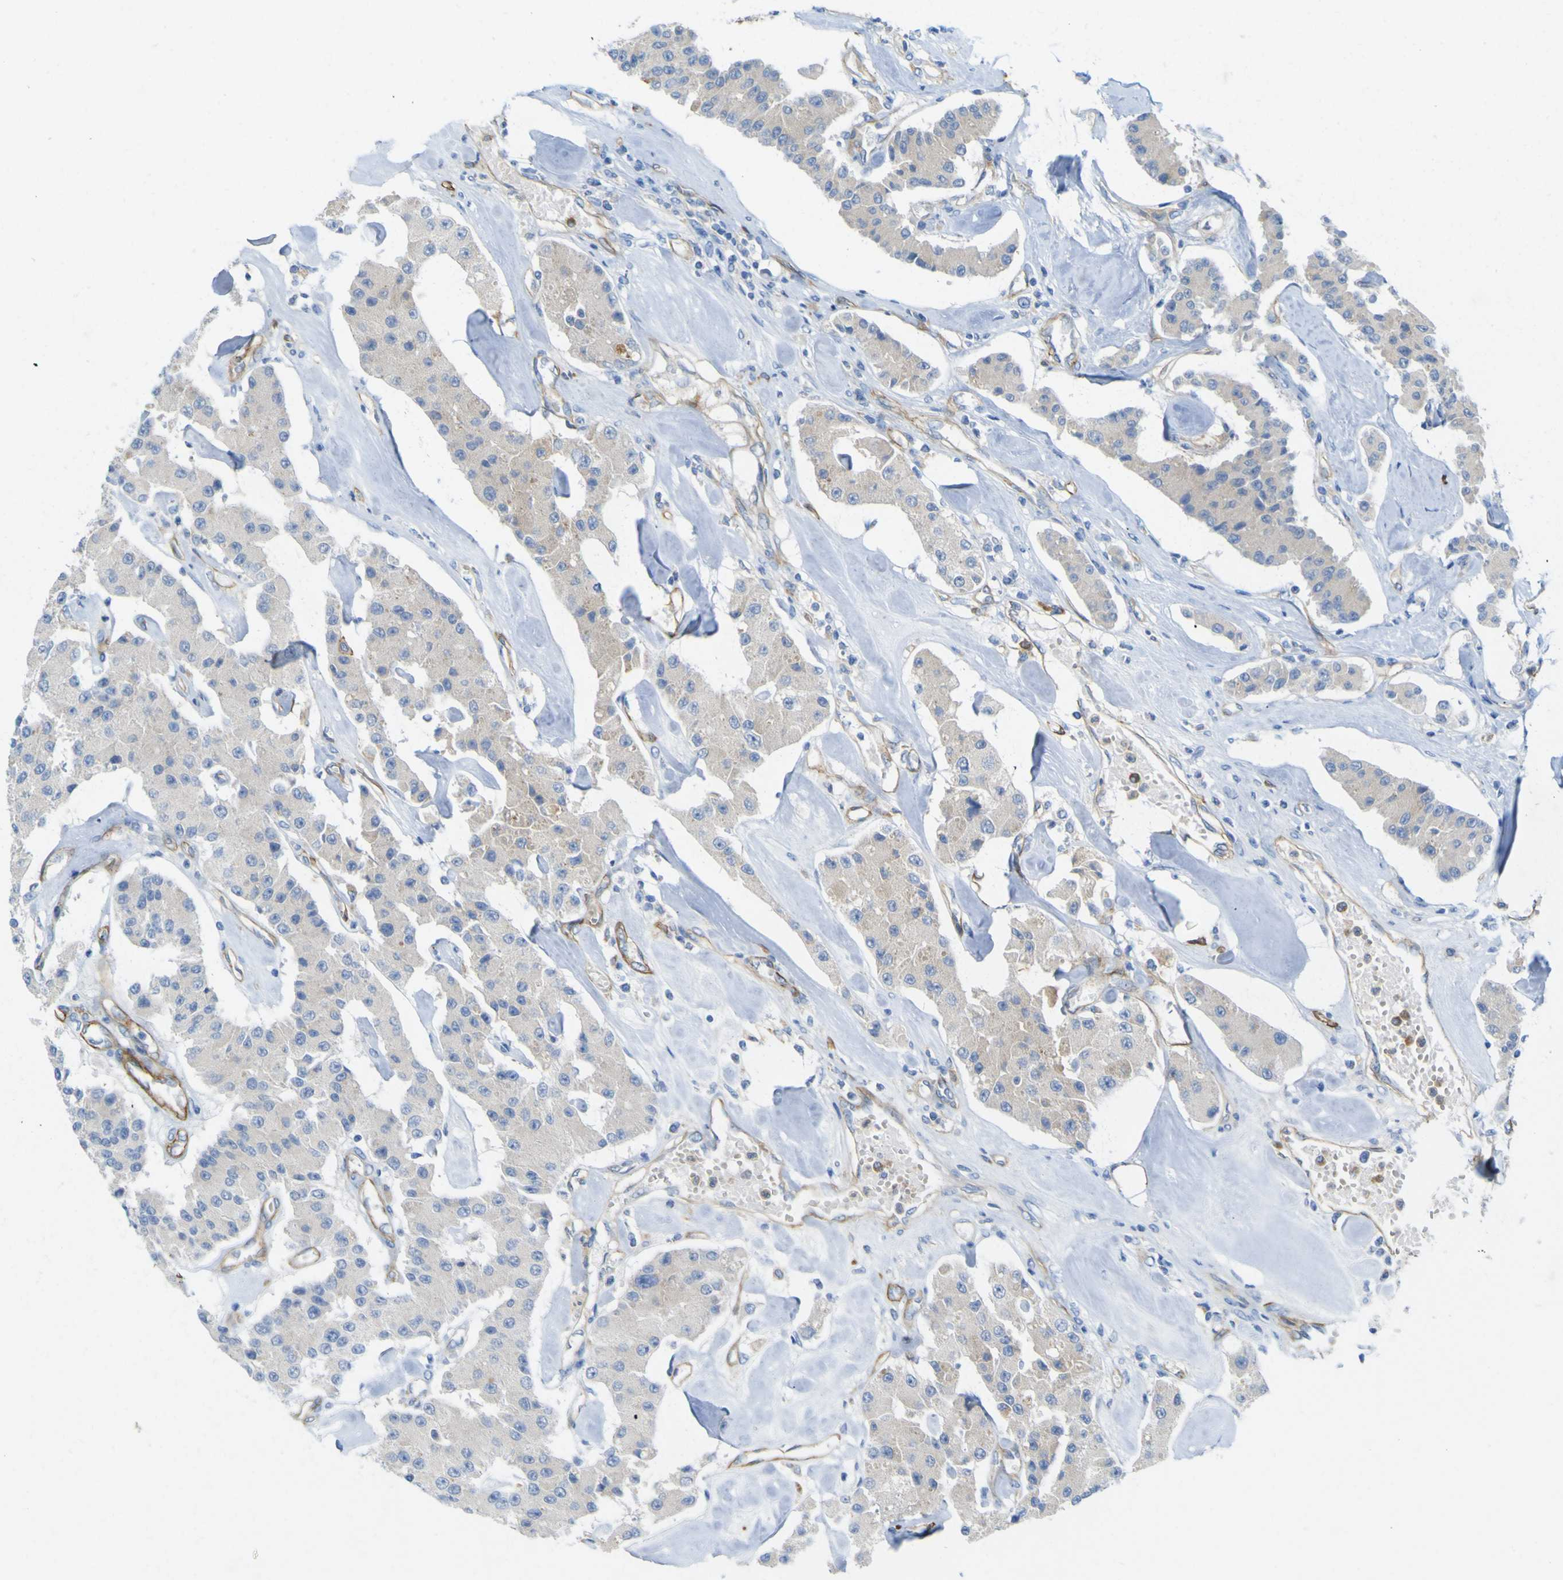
{"staining": {"intensity": "negative", "quantity": "none", "location": "none"}, "tissue": "carcinoid", "cell_type": "Tumor cells", "image_type": "cancer", "snomed": [{"axis": "morphology", "description": "Carcinoid, malignant, NOS"}, {"axis": "topography", "description": "Pancreas"}], "caption": "Carcinoid was stained to show a protein in brown. There is no significant positivity in tumor cells.", "gene": "CD93", "patient": {"sex": "male", "age": 41}}